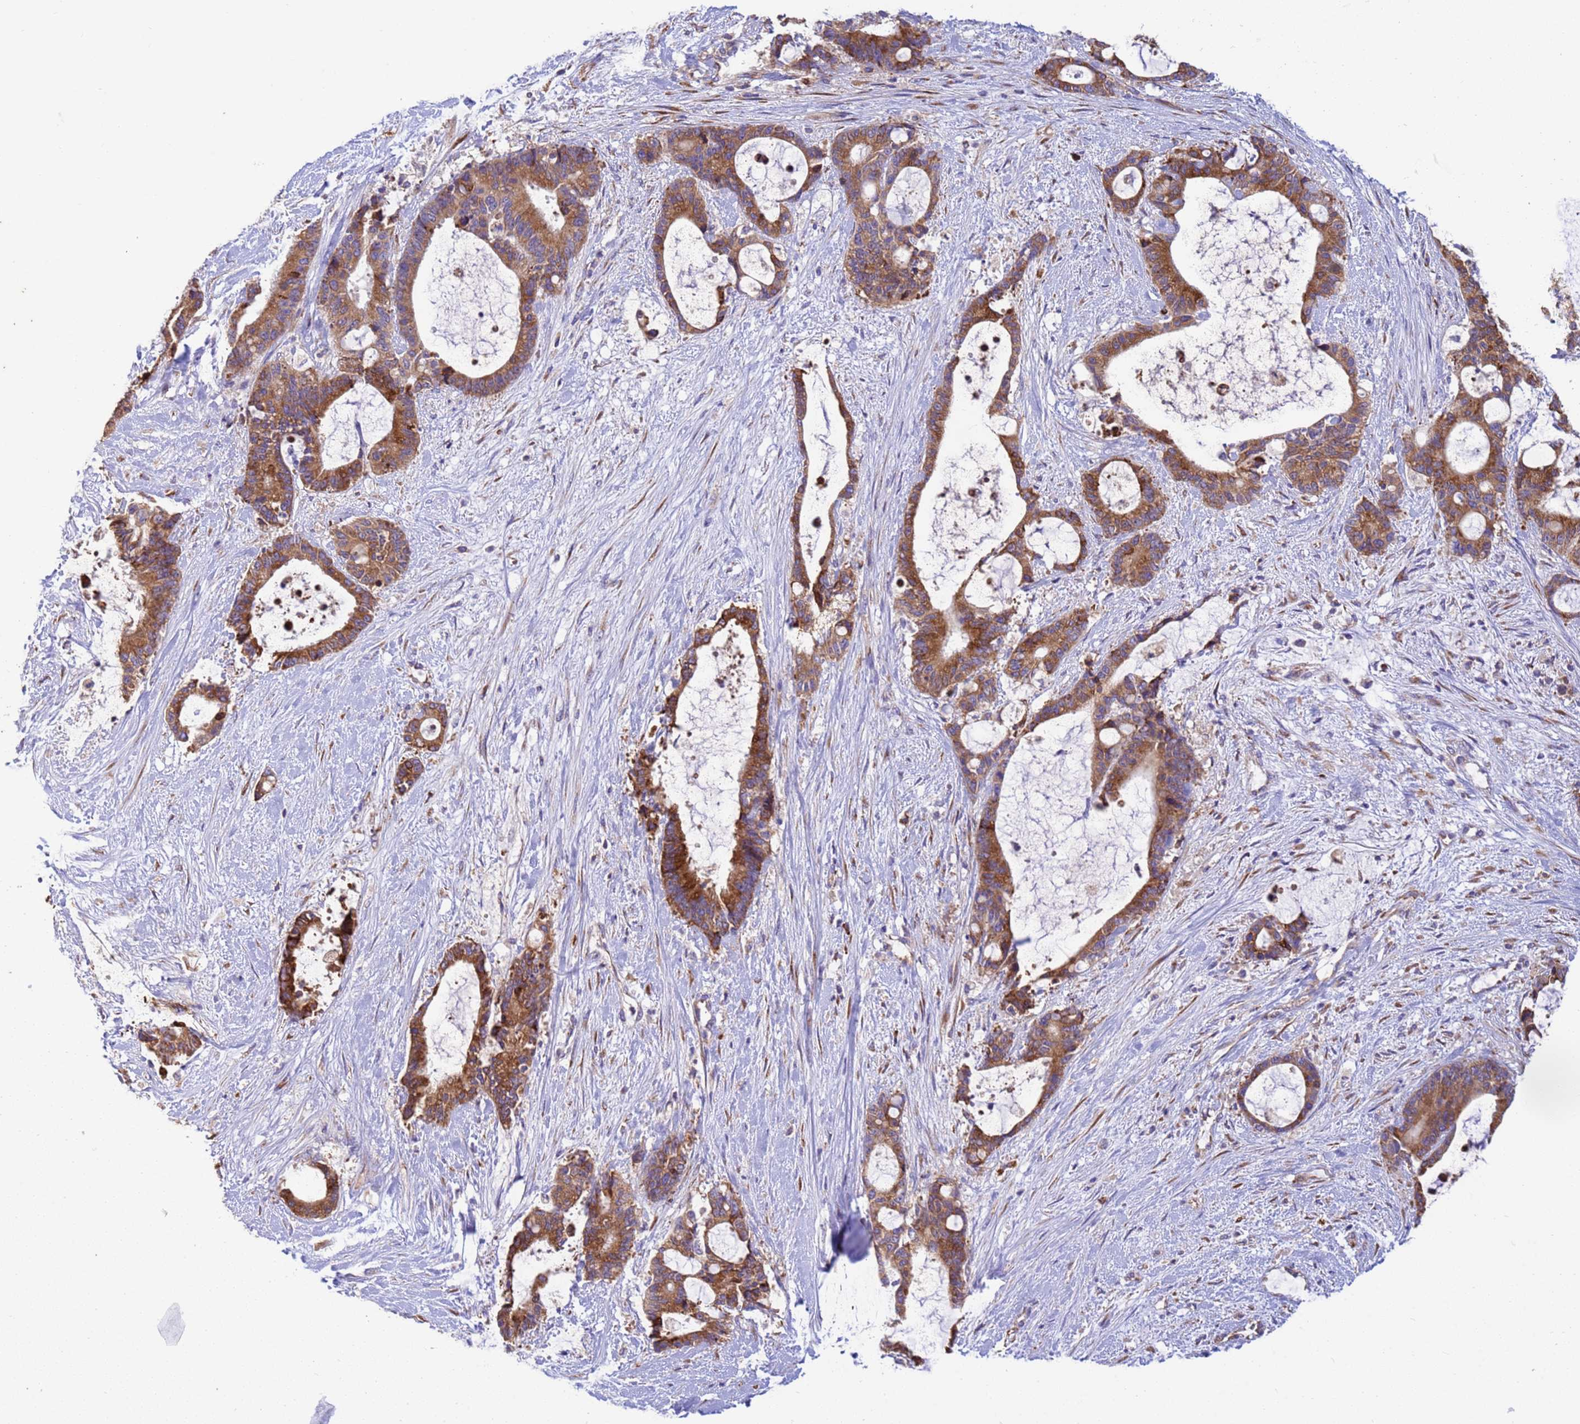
{"staining": {"intensity": "moderate", "quantity": ">75%", "location": "cytoplasmic/membranous"}, "tissue": "liver cancer", "cell_type": "Tumor cells", "image_type": "cancer", "snomed": [{"axis": "morphology", "description": "Normal tissue, NOS"}, {"axis": "morphology", "description": "Cholangiocarcinoma"}, {"axis": "topography", "description": "Liver"}, {"axis": "topography", "description": "Peripheral nerve tissue"}], "caption": "Immunohistochemical staining of cholangiocarcinoma (liver) exhibits medium levels of moderate cytoplasmic/membranous positivity in approximately >75% of tumor cells.", "gene": "THAP5", "patient": {"sex": "female", "age": 73}}